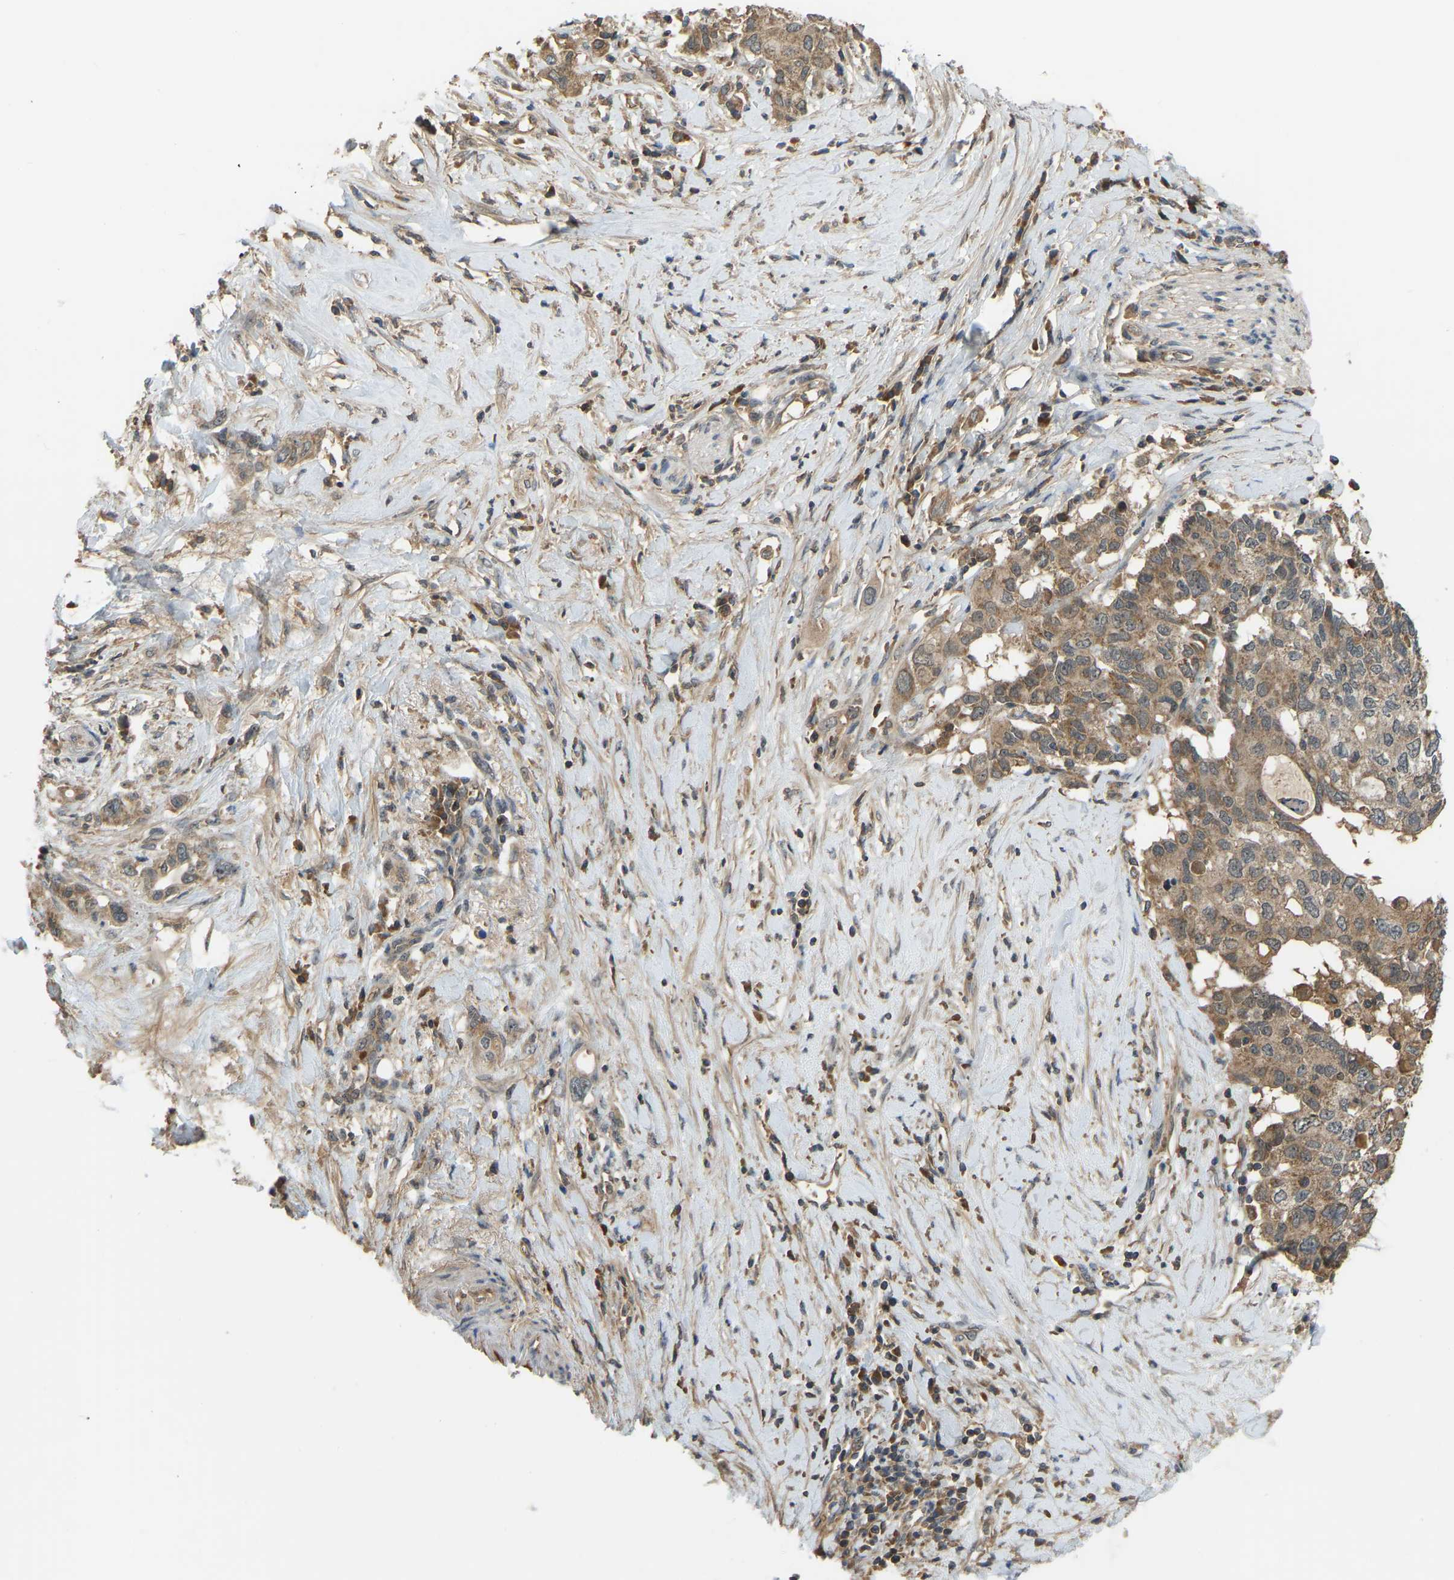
{"staining": {"intensity": "moderate", "quantity": ">75%", "location": "cytoplasmic/membranous"}, "tissue": "pancreatic cancer", "cell_type": "Tumor cells", "image_type": "cancer", "snomed": [{"axis": "morphology", "description": "Adenocarcinoma, NOS"}, {"axis": "topography", "description": "Pancreas"}], "caption": "High-power microscopy captured an immunohistochemistry histopathology image of pancreatic cancer, revealing moderate cytoplasmic/membranous expression in approximately >75% of tumor cells.", "gene": "ZNF71", "patient": {"sex": "female", "age": 56}}